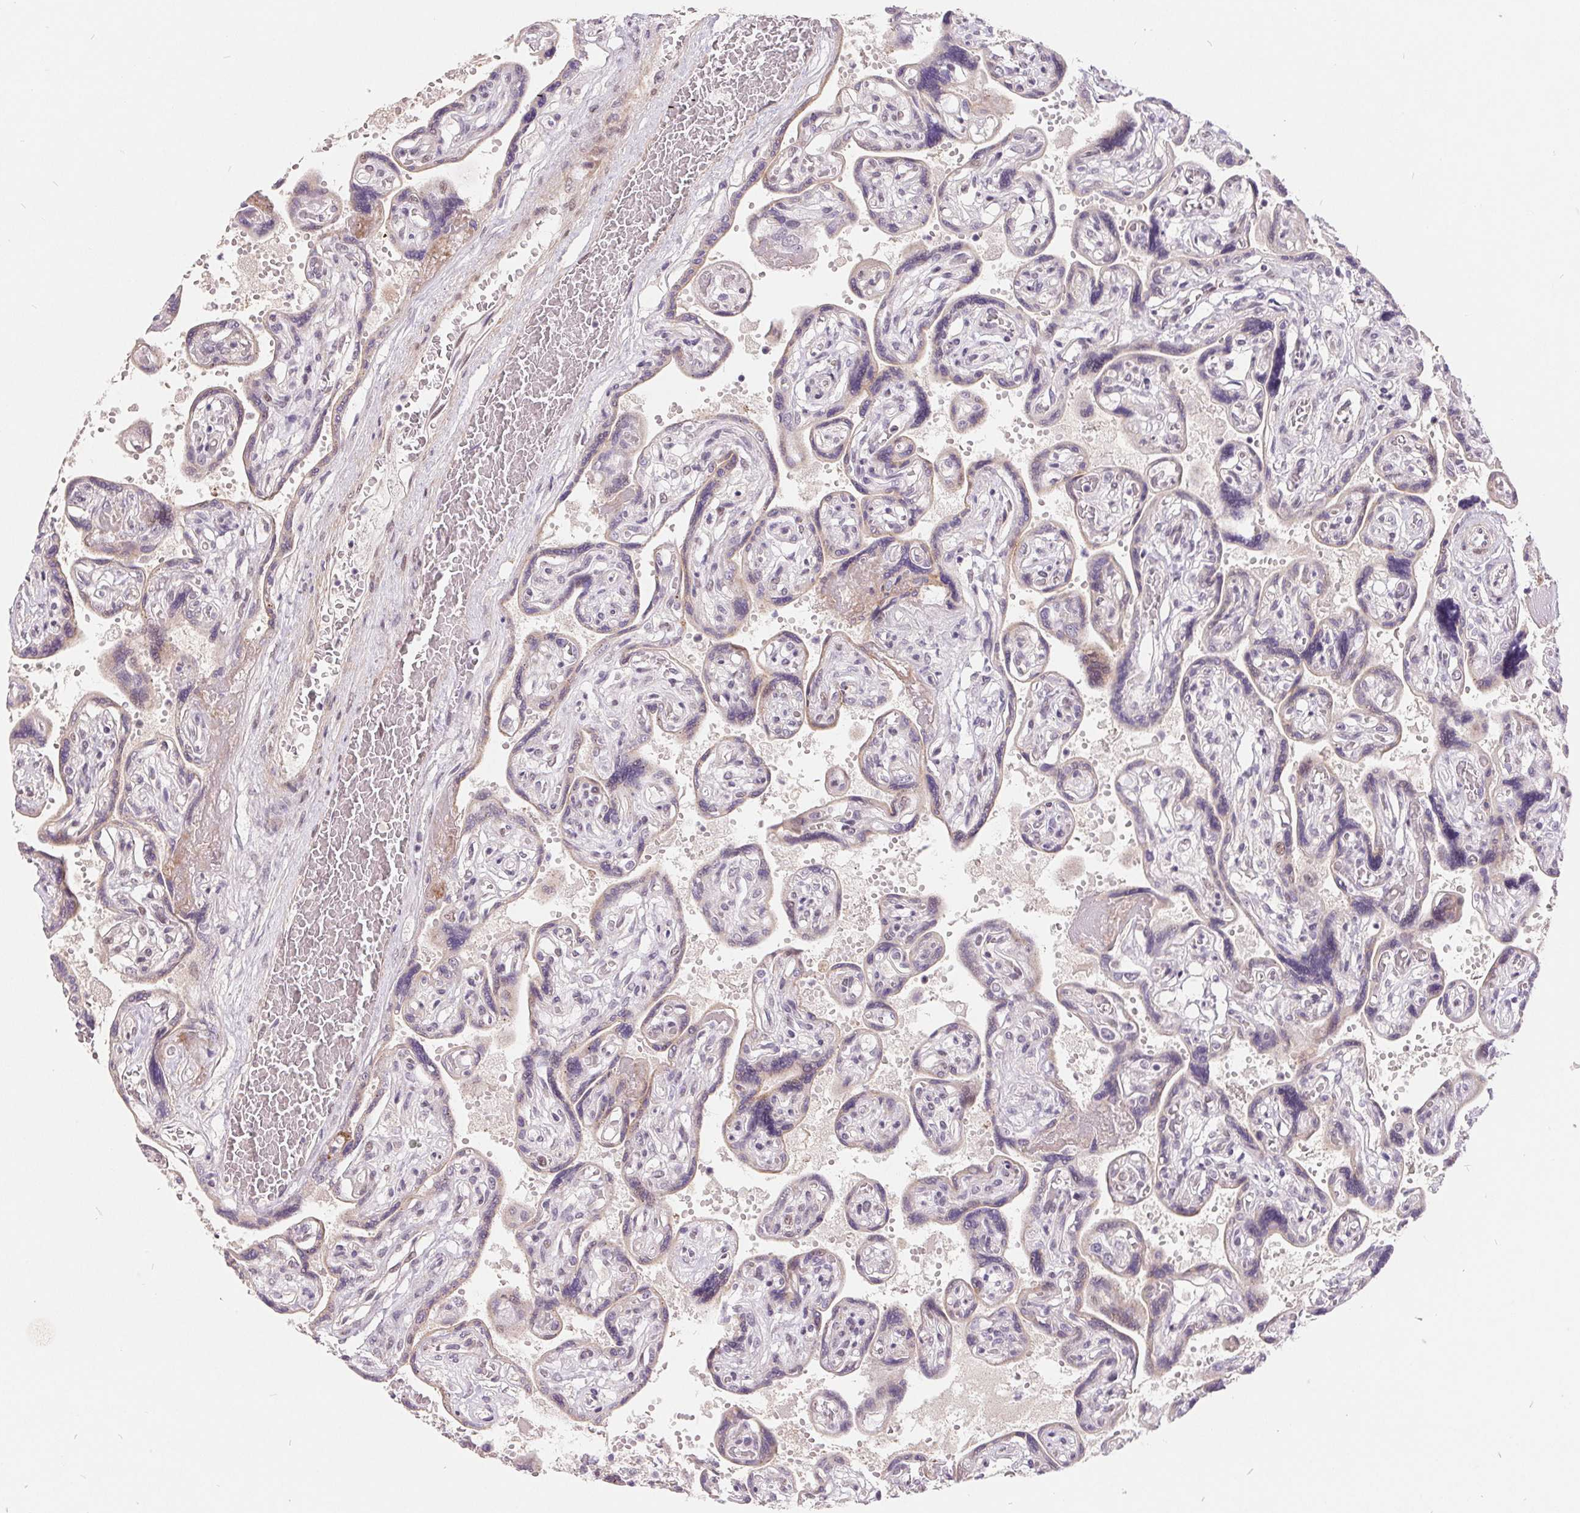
{"staining": {"intensity": "moderate", "quantity": ">75%", "location": "cytoplasmic/membranous,nuclear"}, "tissue": "placenta", "cell_type": "Decidual cells", "image_type": "normal", "snomed": [{"axis": "morphology", "description": "Normal tissue, NOS"}, {"axis": "topography", "description": "Placenta"}], "caption": "DAB (3,3'-diaminobenzidine) immunohistochemical staining of normal placenta shows moderate cytoplasmic/membranous,nuclear protein staining in approximately >75% of decidual cells.", "gene": "NRG2", "patient": {"sex": "female", "age": 32}}